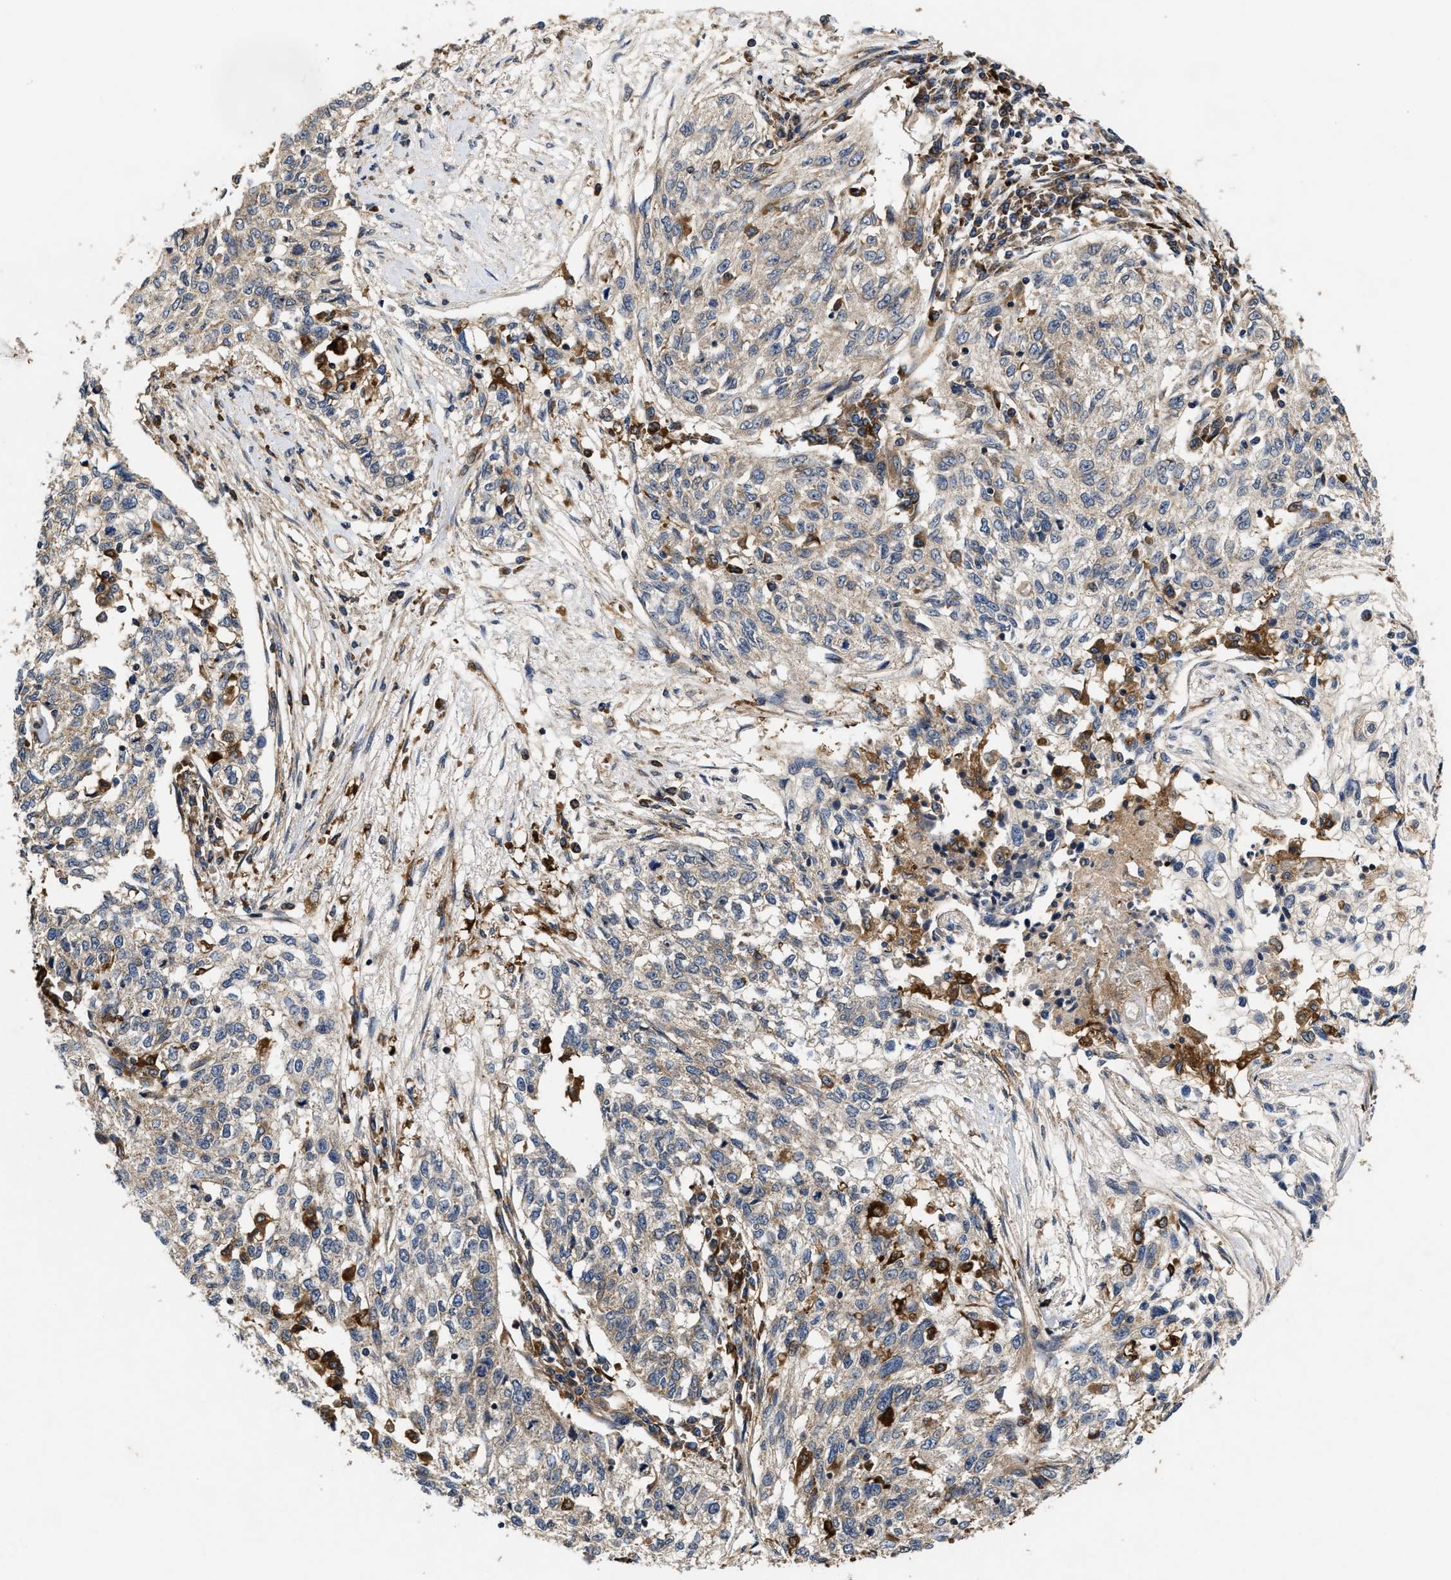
{"staining": {"intensity": "negative", "quantity": "none", "location": "none"}, "tissue": "cervical cancer", "cell_type": "Tumor cells", "image_type": "cancer", "snomed": [{"axis": "morphology", "description": "Squamous cell carcinoma, NOS"}, {"axis": "topography", "description": "Cervix"}], "caption": "DAB (3,3'-diaminobenzidine) immunohistochemical staining of cervical cancer demonstrates no significant positivity in tumor cells.", "gene": "EFNA4", "patient": {"sex": "female", "age": 57}}